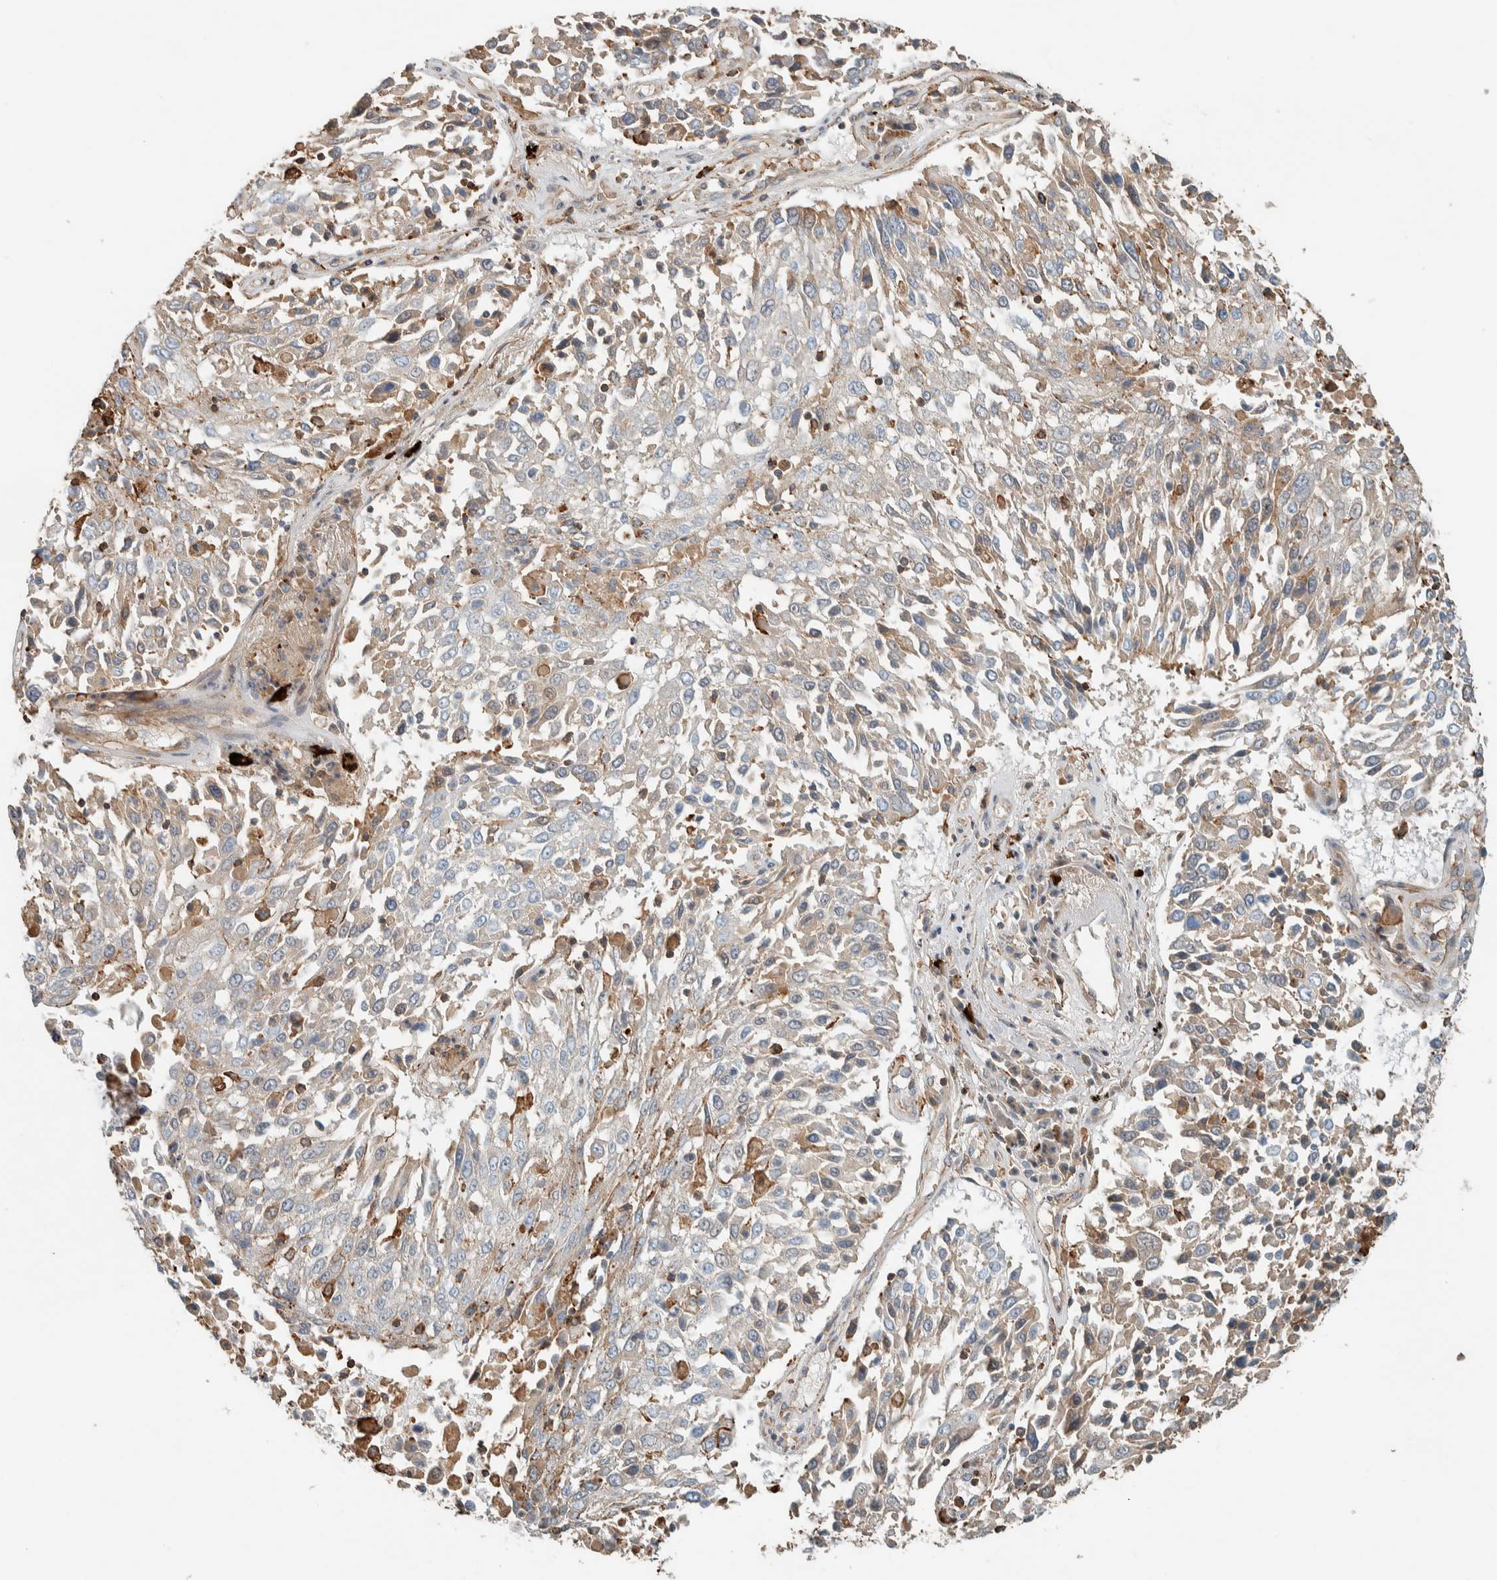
{"staining": {"intensity": "weak", "quantity": "25%-75%", "location": "cytoplasmic/membranous"}, "tissue": "lung cancer", "cell_type": "Tumor cells", "image_type": "cancer", "snomed": [{"axis": "morphology", "description": "Squamous cell carcinoma, NOS"}, {"axis": "topography", "description": "Lung"}], "caption": "Lung cancer stained with a protein marker demonstrates weak staining in tumor cells.", "gene": "CTBP2", "patient": {"sex": "male", "age": 65}}